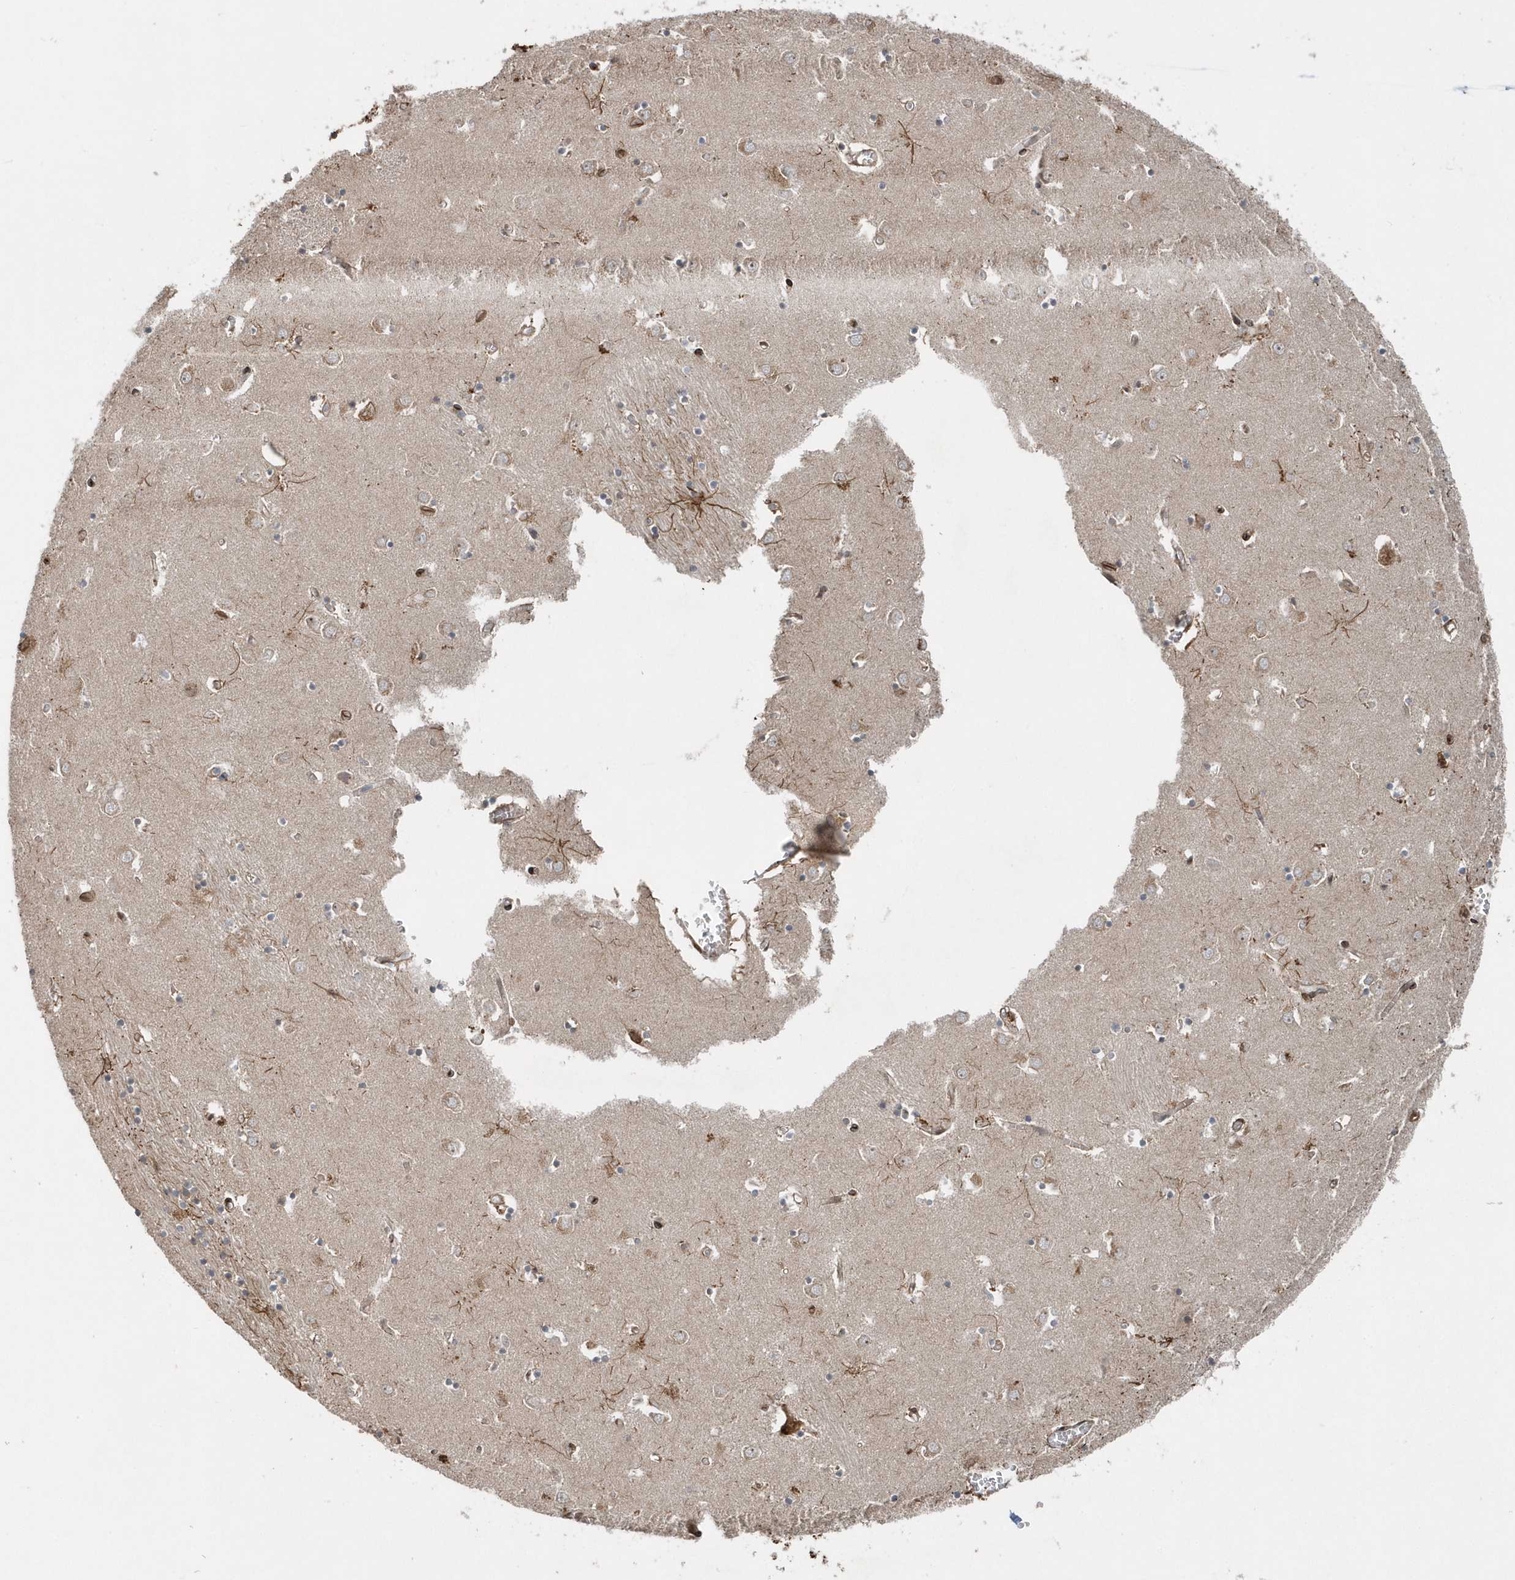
{"staining": {"intensity": "moderate", "quantity": "<25%", "location": "cytoplasmic/membranous"}, "tissue": "caudate", "cell_type": "Glial cells", "image_type": "normal", "snomed": [{"axis": "morphology", "description": "Normal tissue, NOS"}, {"axis": "topography", "description": "Lateral ventricle wall"}], "caption": "IHC of benign human caudate shows low levels of moderate cytoplasmic/membranous positivity in about <25% of glial cells.", "gene": "MCC", "patient": {"sex": "male", "age": 70}}